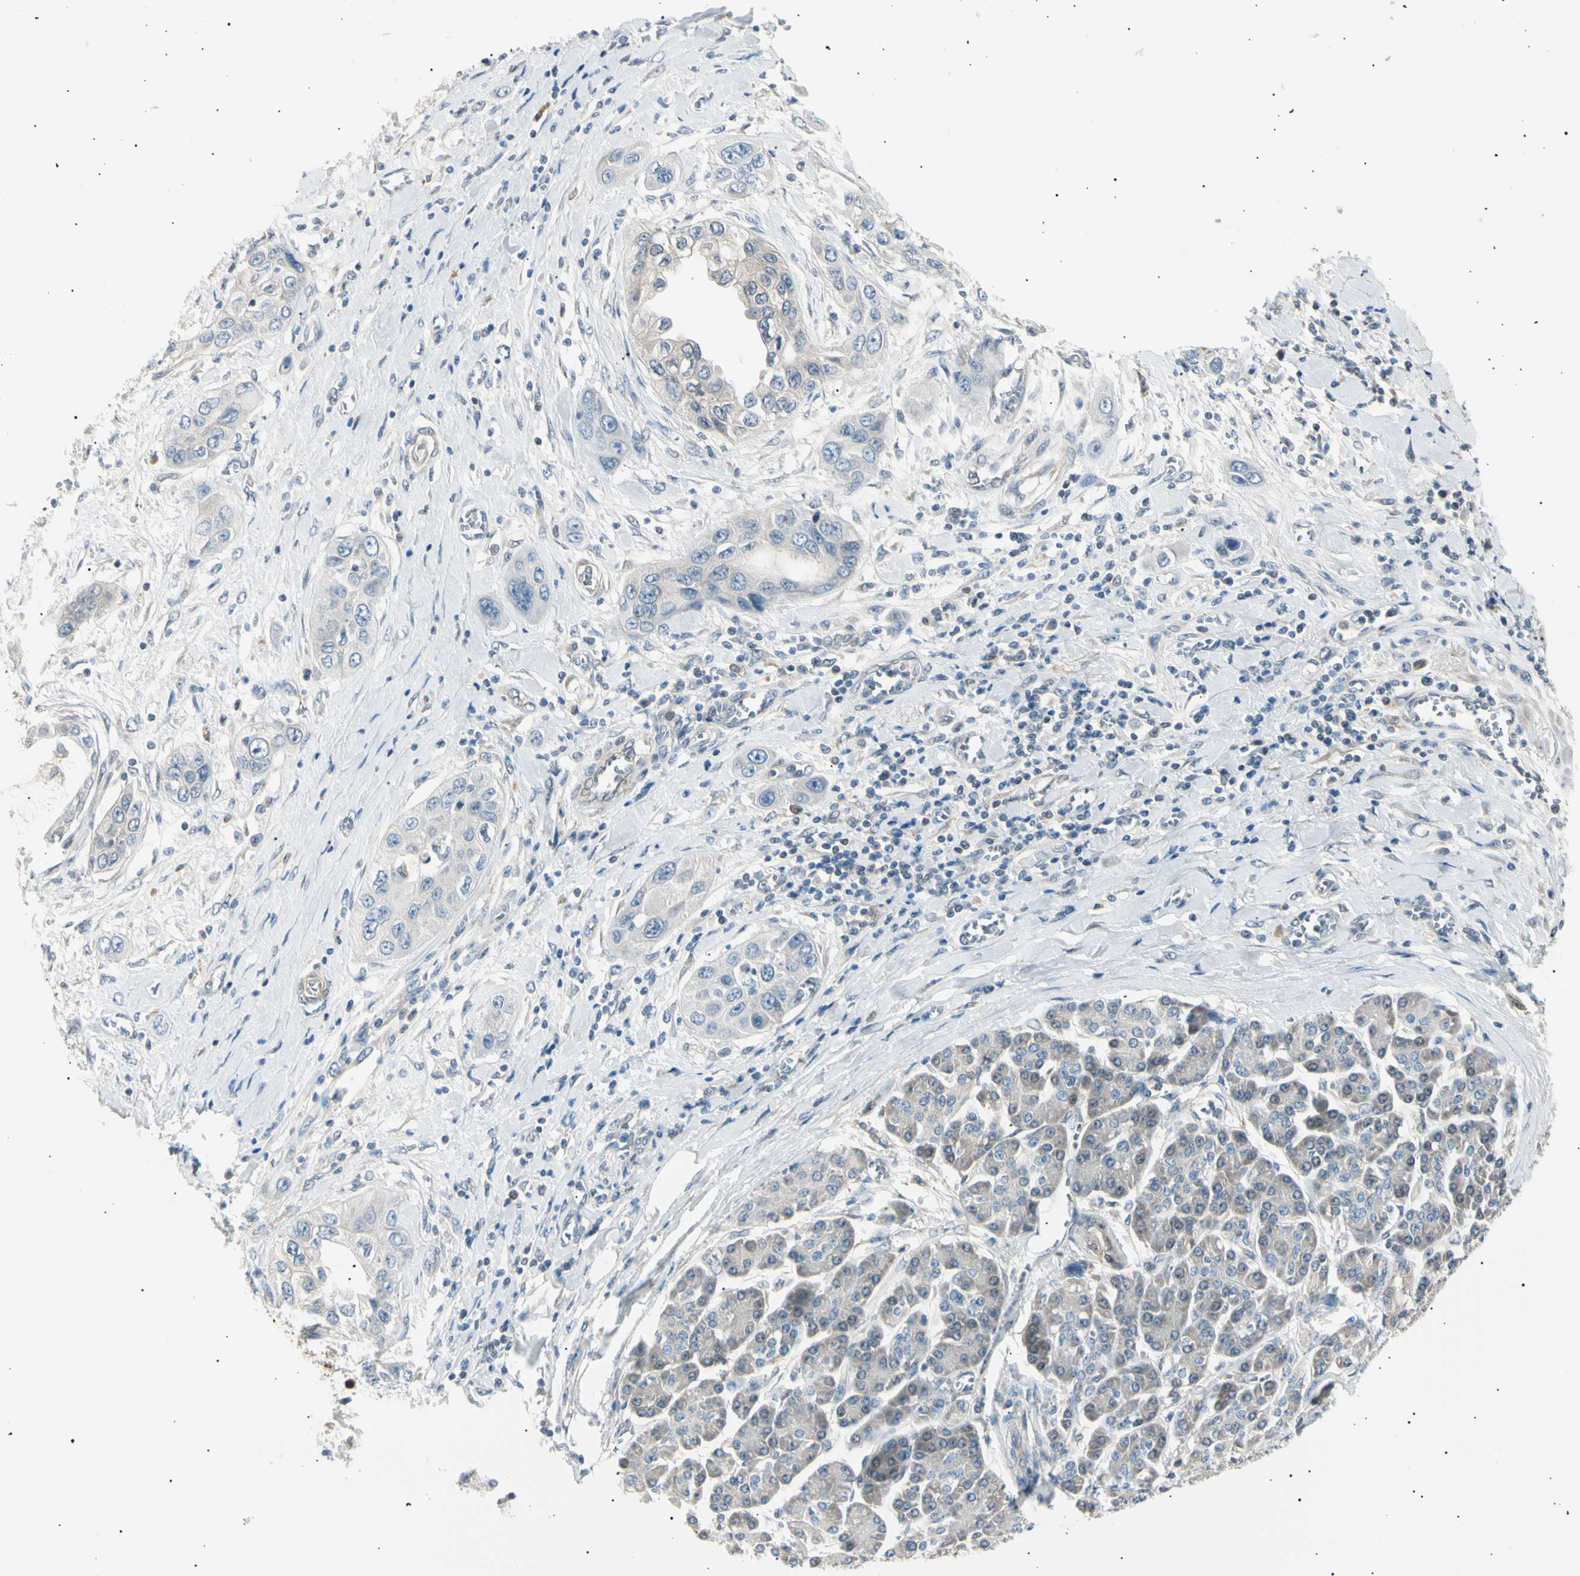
{"staining": {"intensity": "weak", "quantity": "<25%", "location": "cytoplasmic/membranous"}, "tissue": "pancreatic cancer", "cell_type": "Tumor cells", "image_type": "cancer", "snomed": [{"axis": "morphology", "description": "Adenocarcinoma, NOS"}, {"axis": "topography", "description": "Pancreas"}], "caption": "DAB immunohistochemical staining of pancreatic cancer (adenocarcinoma) demonstrates no significant staining in tumor cells.", "gene": "LHPP", "patient": {"sex": "female", "age": 70}}